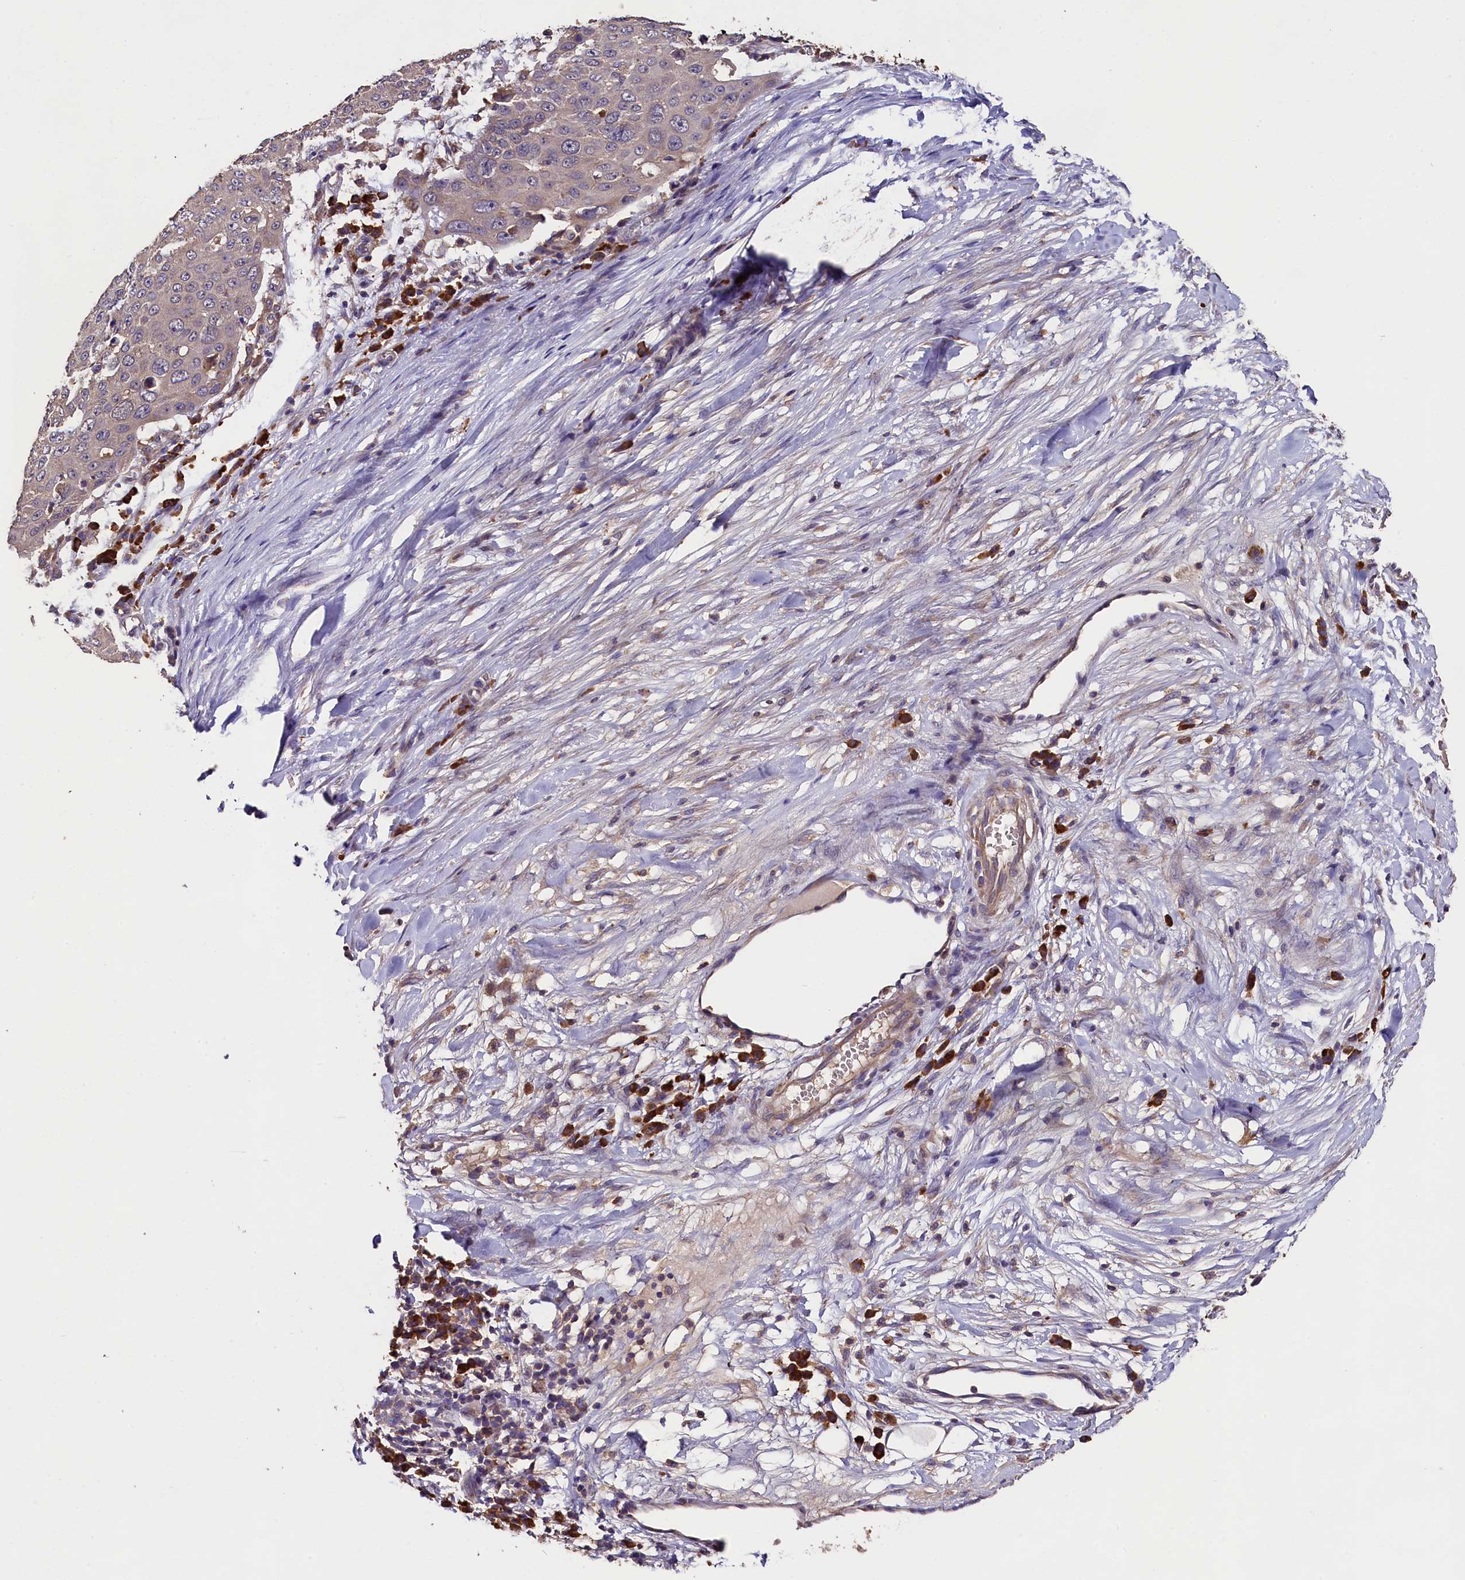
{"staining": {"intensity": "negative", "quantity": "none", "location": "none"}, "tissue": "skin cancer", "cell_type": "Tumor cells", "image_type": "cancer", "snomed": [{"axis": "morphology", "description": "Squamous cell carcinoma, NOS"}, {"axis": "topography", "description": "Skin"}], "caption": "Tumor cells show no significant staining in skin cancer (squamous cell carcinoma).", "gene": "ENKD1", "patient": {"sex": "male", "age": 71}}